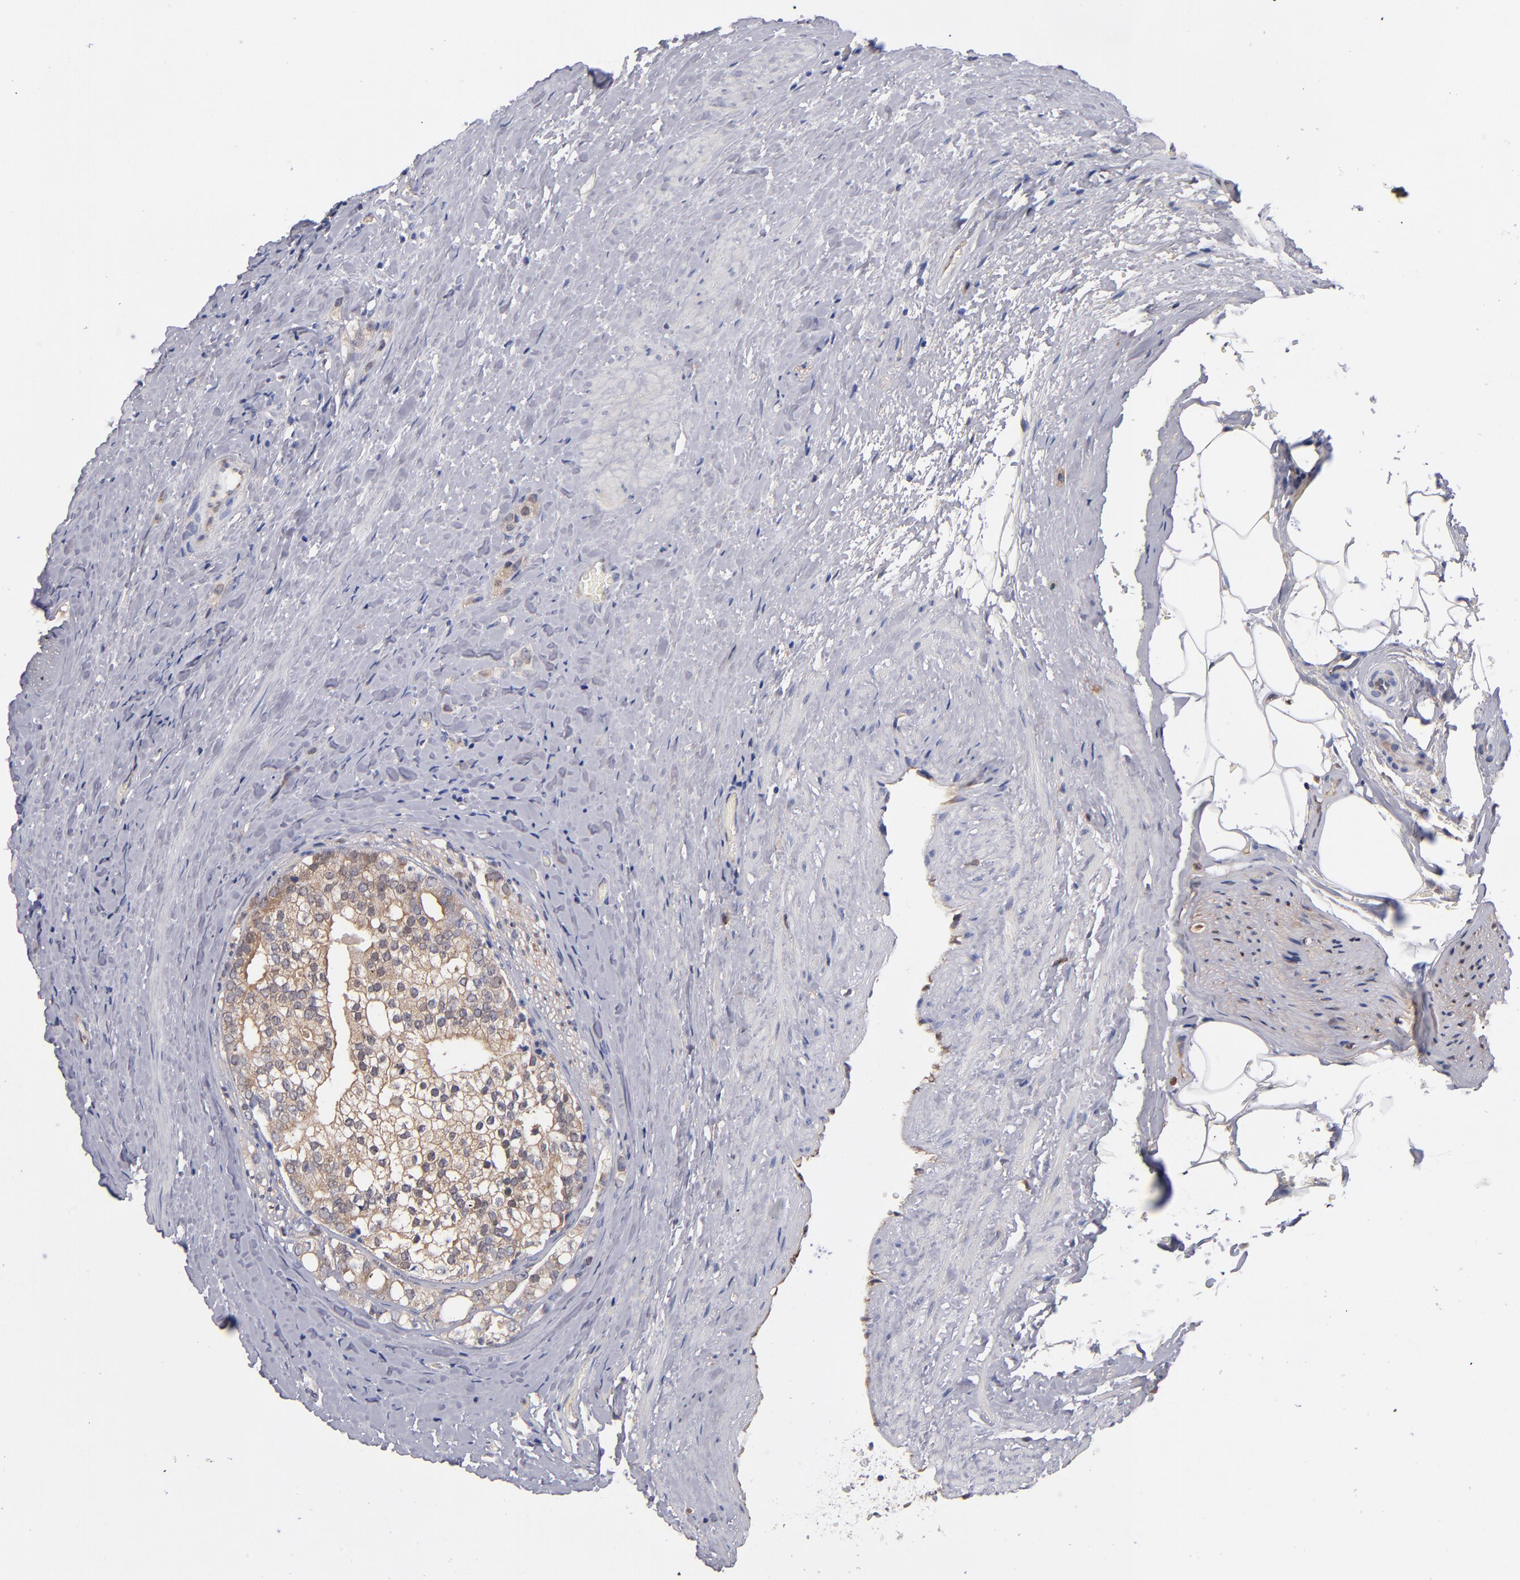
{"staining": {"intensity": "moderate", "quantity": ">75%", "location": "cytoplasmic/membranous"}, "tissue": "prostate cancer", "cell_type": "Tumor cells", "image_type": "cancer", "snomed": [{"axis": "morphology", "description": "Adenocarcinoma, Medium grade"}, {"axis": "topography", "description": "Prostate"}], "caption": "Immunohistochemistry (IHC) histopathology image of neoplastic tissue: prostate cancer stained using IHC exhibits medium levels of moderate protein expression localized specifically in the cytoplasmic/membranous of tumor cells, appearing as a cytoplasmic/membranous brown color.", "gene": "GMFG", "patient": {"sex": "male", "age": 59}}